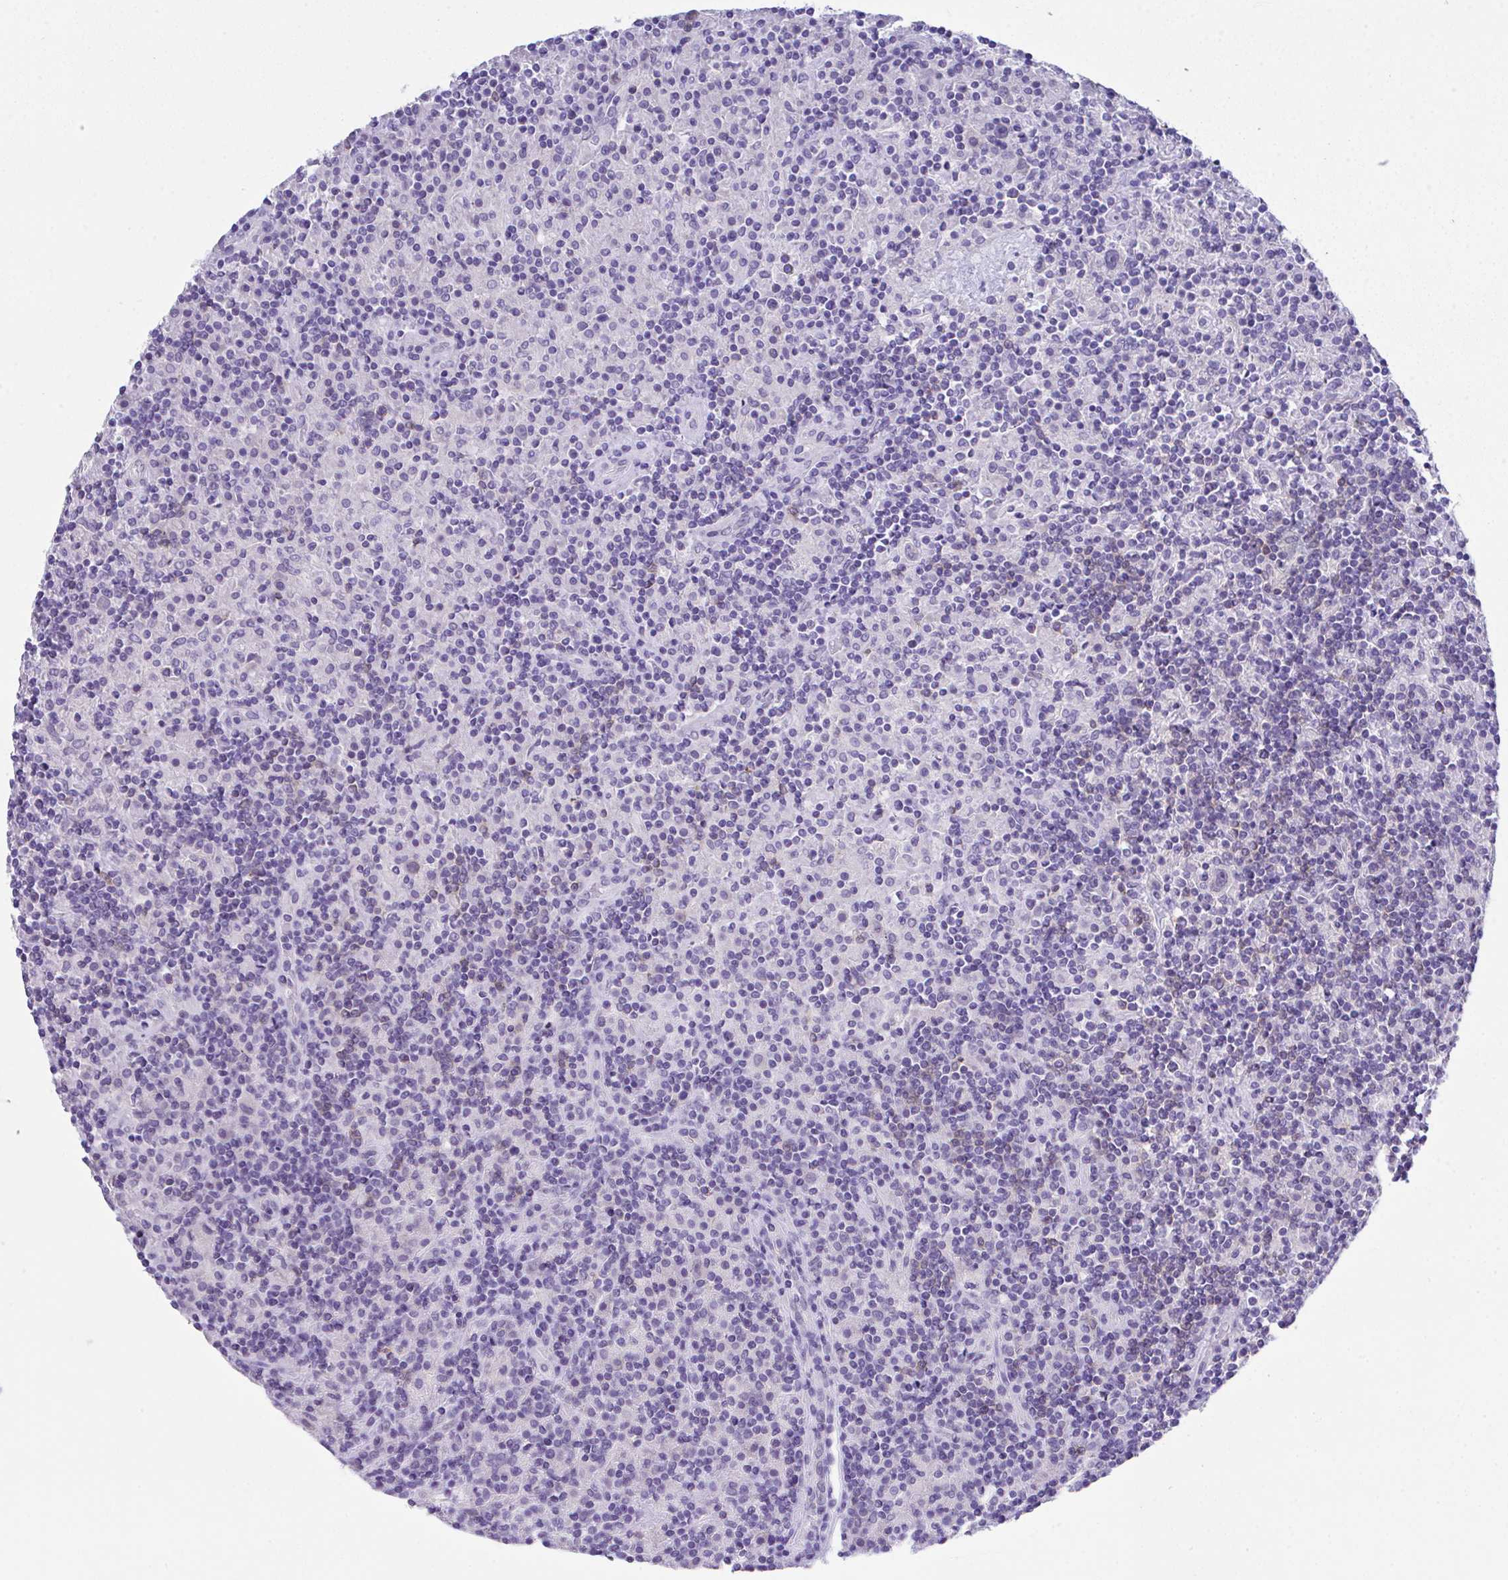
{"staining": {"intensity": "negative", "quantity": "none", "location": "none"}, "tissue": "lymphoma", "cell_type": "Tumor cells", "image_type": "cancer", "snomed": [{"axis": "morphology", "description": "Hodgkin's disease, NOS"}, {"axis": "topography", "description": "Lymph node"}], "caption": "Image shows no significant protein expression in tumor cells of Hodgkin's disease.", "gene": "HOXB4", "patient": {"sex": "male", "age": 70}}